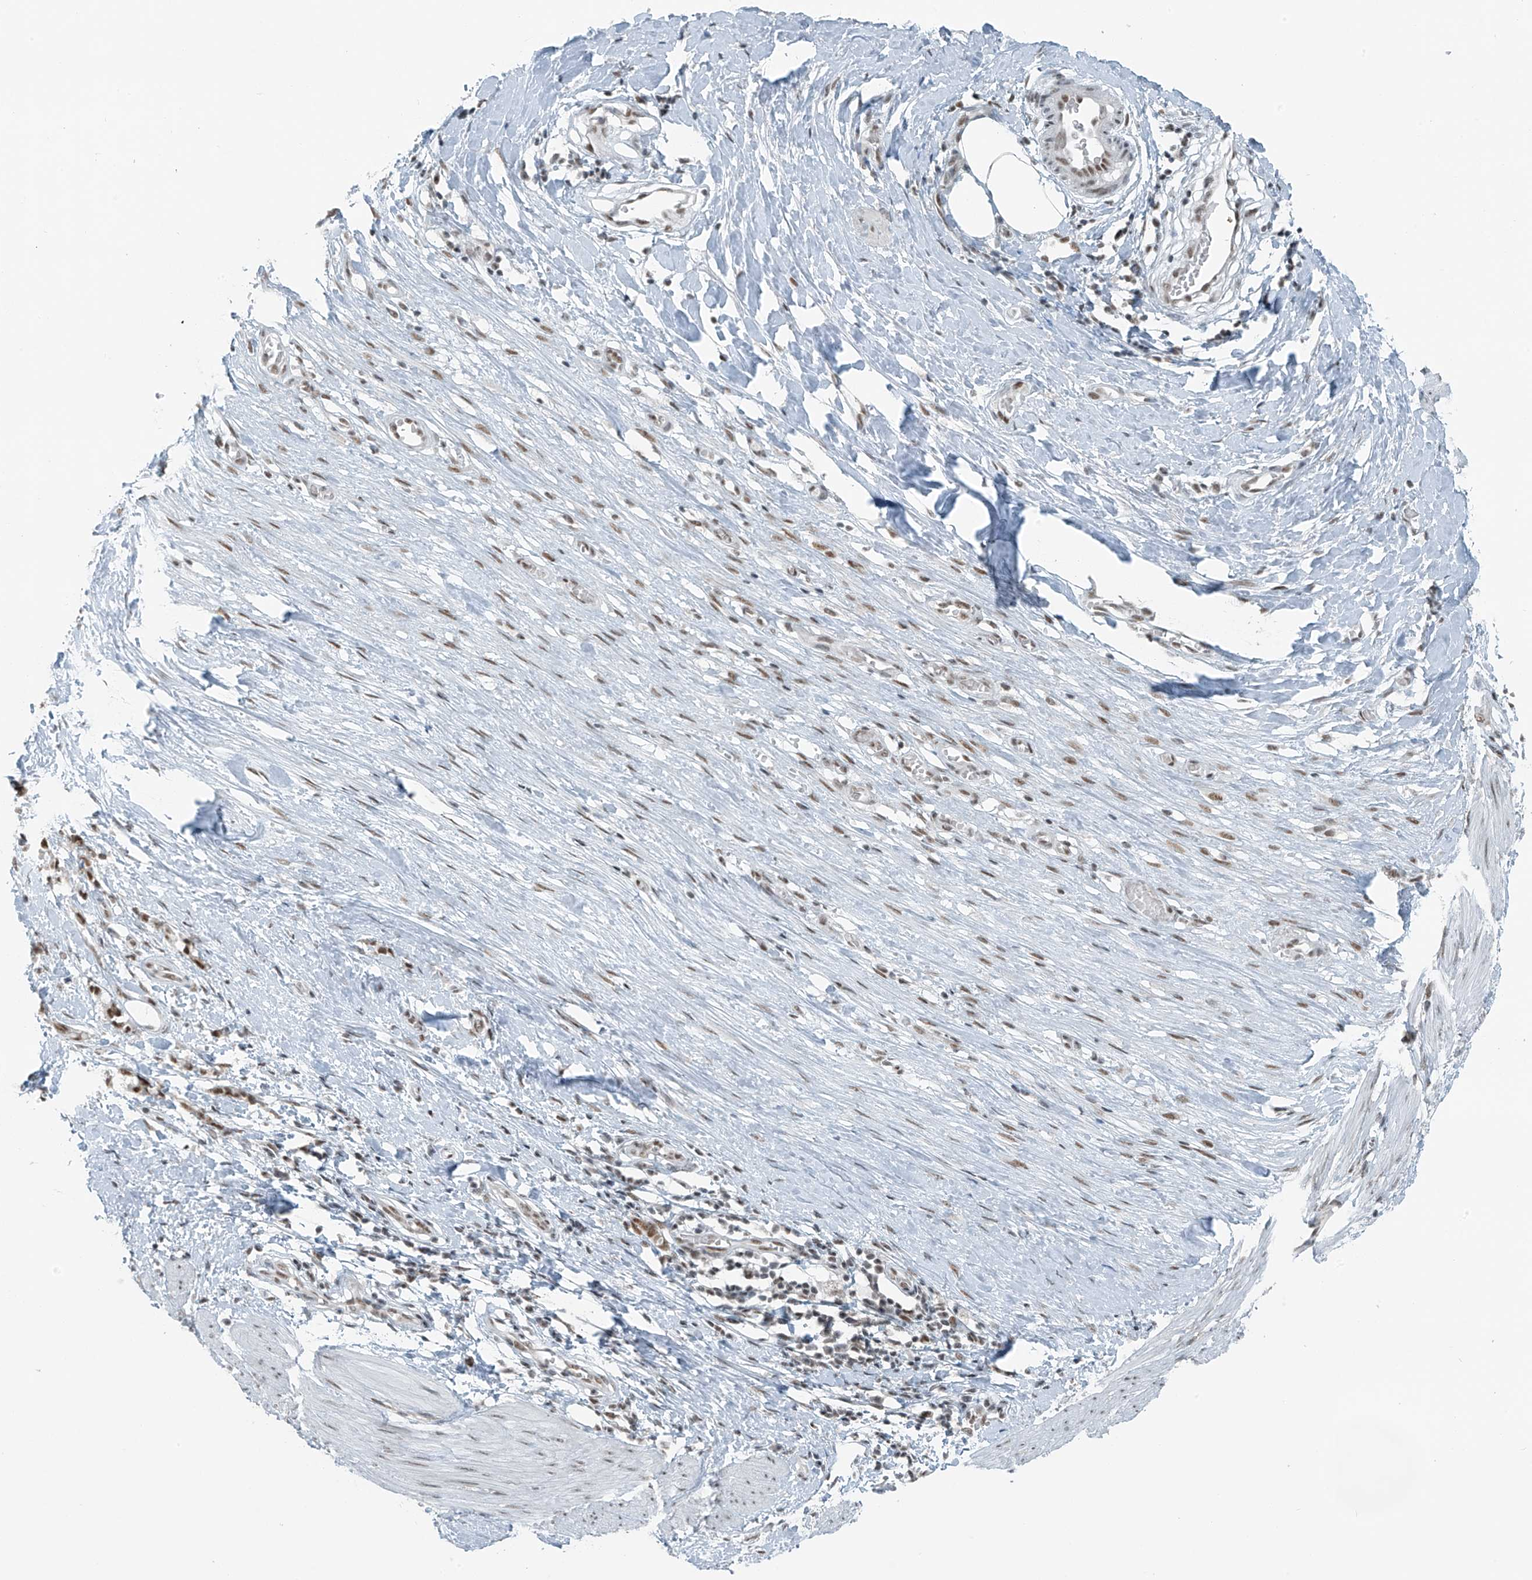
{"staining": {"intensity": "weak", "quantity": "25%-75%", "location": "nuclear"}, "tissue": "smooth muscle", "cell_type": "Smooth muscle cells", "image_type": "normal", "snomed": [{"axis": "morphology", "description": "Normal tissue, NOS"}, {"axis": "morphology", "description": "Adenocarcinoma, NOS"}, {"axis": "topography", "description": "Colon"}, {"axis": "topography", "description": "Peripheral nerve tissue"}], "caption": "Smooth muscle stained with DAB immunohistochemistry (IHC) exhibits low levels of weak nuclear expression in approximately 25%-75% of smooth muscle cells. The staining was performed using DAB, with brown indicating positive protein expression. Nuclei are stained blue with hematoxylin.", "gene": "WRNIP1", "patient": {"sex": "male", "age": 14}}